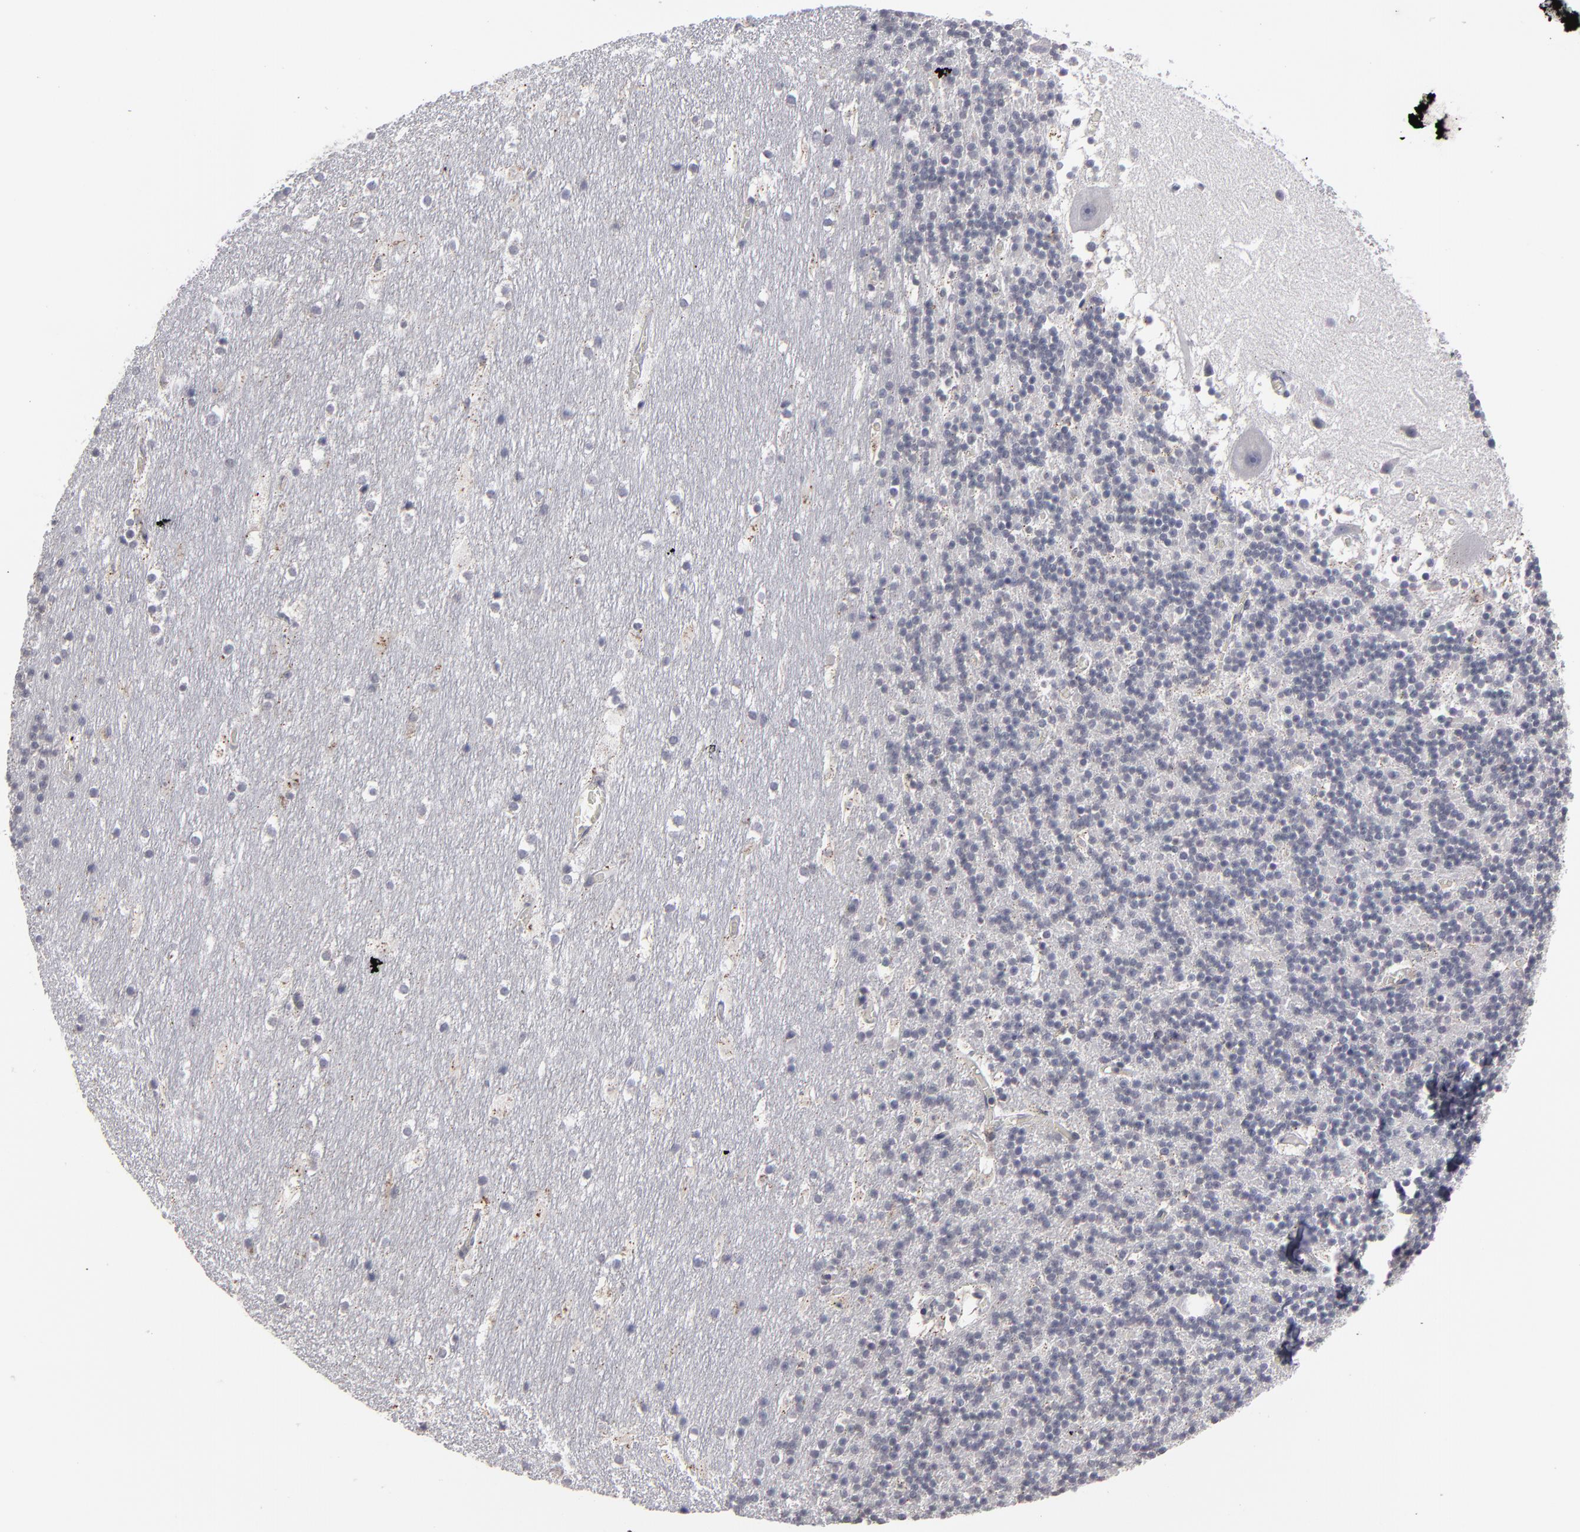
{"staining": {"intensity": "negative", "quantity": "none", "location": "none"}, "tissue": "cerebellum", "cell_type": "Cells in granular layer", "image_type": "normal", "snomed": [{"axis": "morphology", "description": "Normal tissue, NOS"}, {"axis": "topography", "description": "Cerebellum"}], "caption": "Cells in granular layer show no significant protein expression in normal cerebellum. (DAB (3,3'-diaminobenzidine) immunohistochemistry (IHC), high magnification).", "gene": "ODF2", "patient": {"sex": "male", "age": 45}}